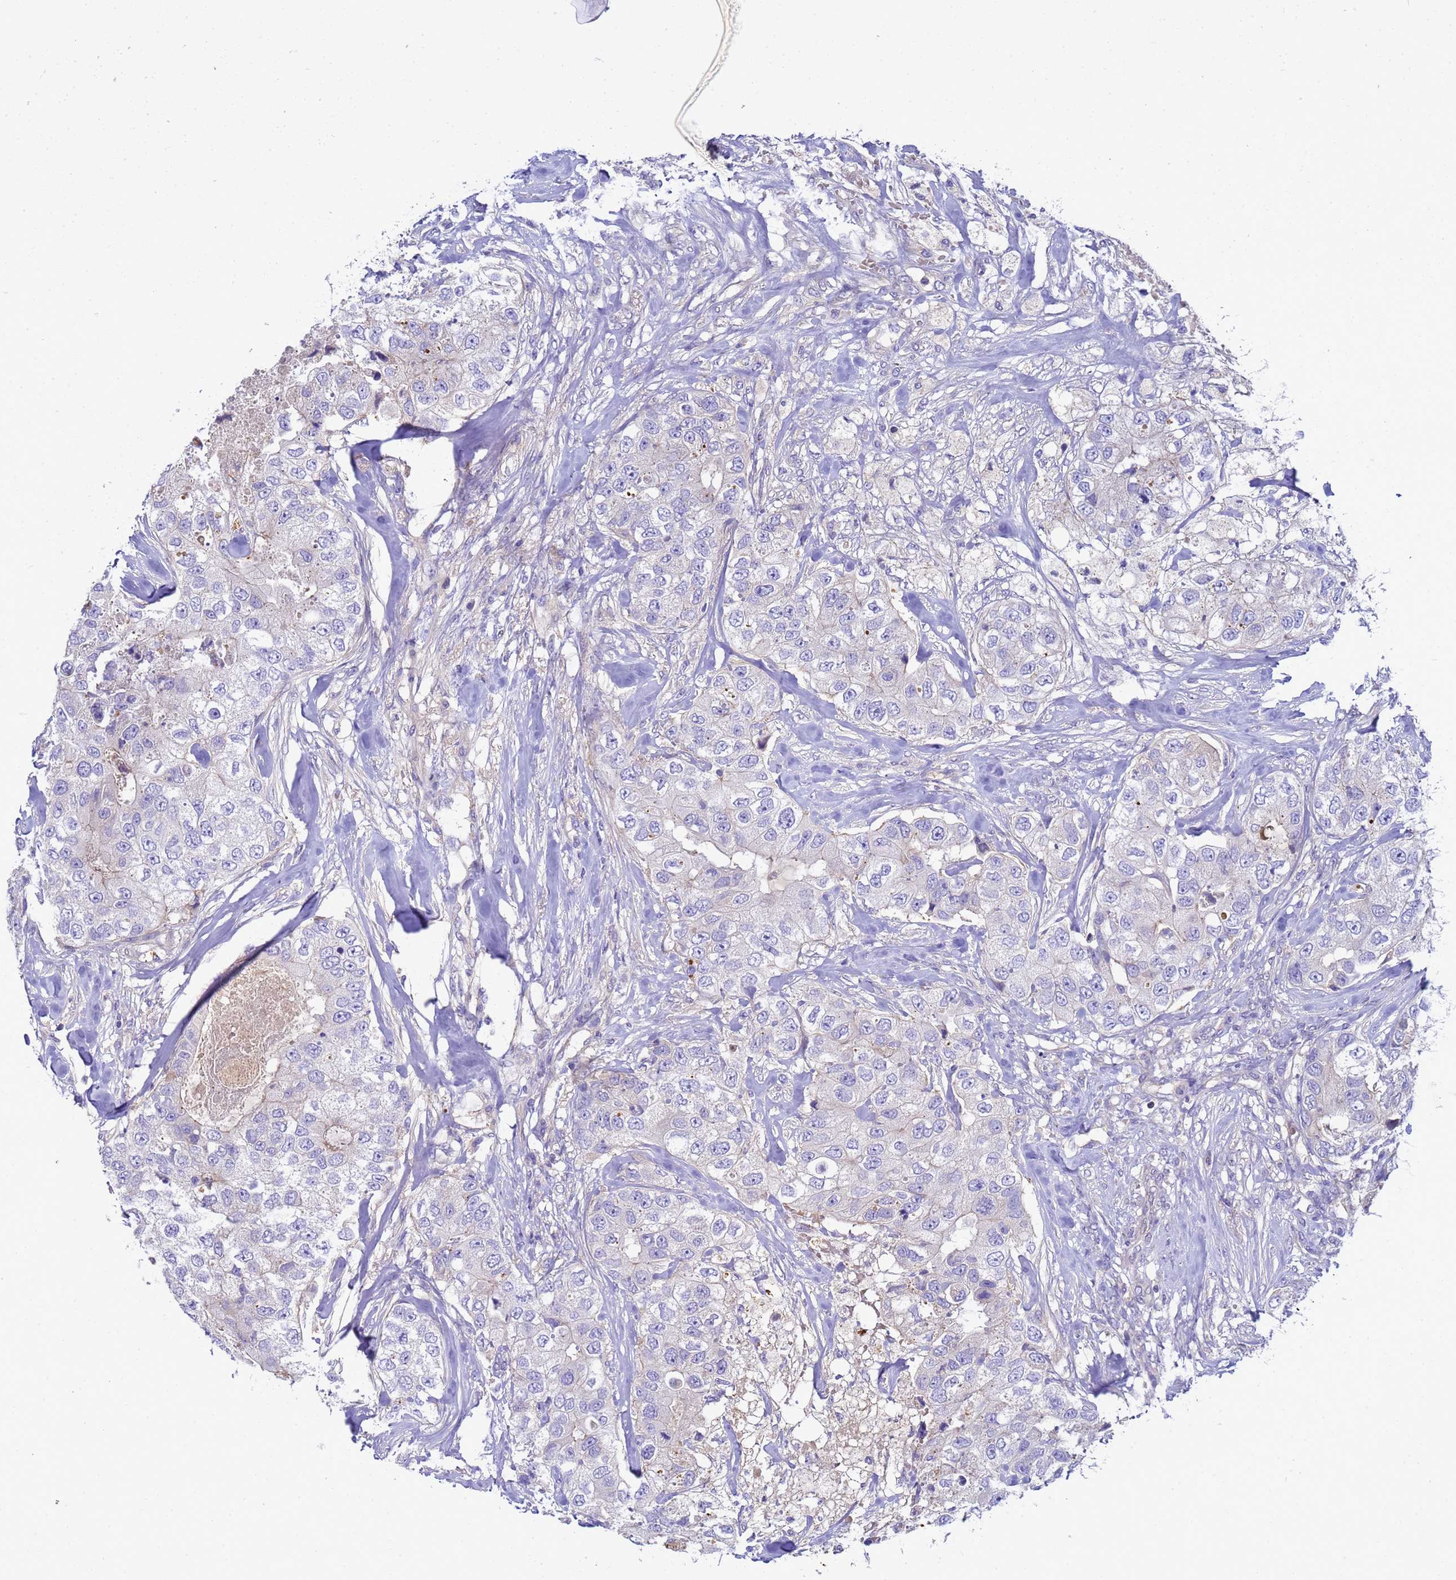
{"staining": {"intensity": "negative", "quantity": "none", "location": "none"}, "tissue": "breast cancer", "cell_type": "Tumor cells", "image_type": "cancer", "snomed": [{"axis": "morphology", "description": "Duct carcinoma"}, {"axis": "topography", "description": "Breast"}], "caption": "DAB (3,3'-diaminobenzidine) immunohistochemical staining of infiltrating ductal carcinoma (breast) exhibits no significant positivity in tumor cells.", "gene": "TBCD", "patient": {"sex": "female", "age": 62}}